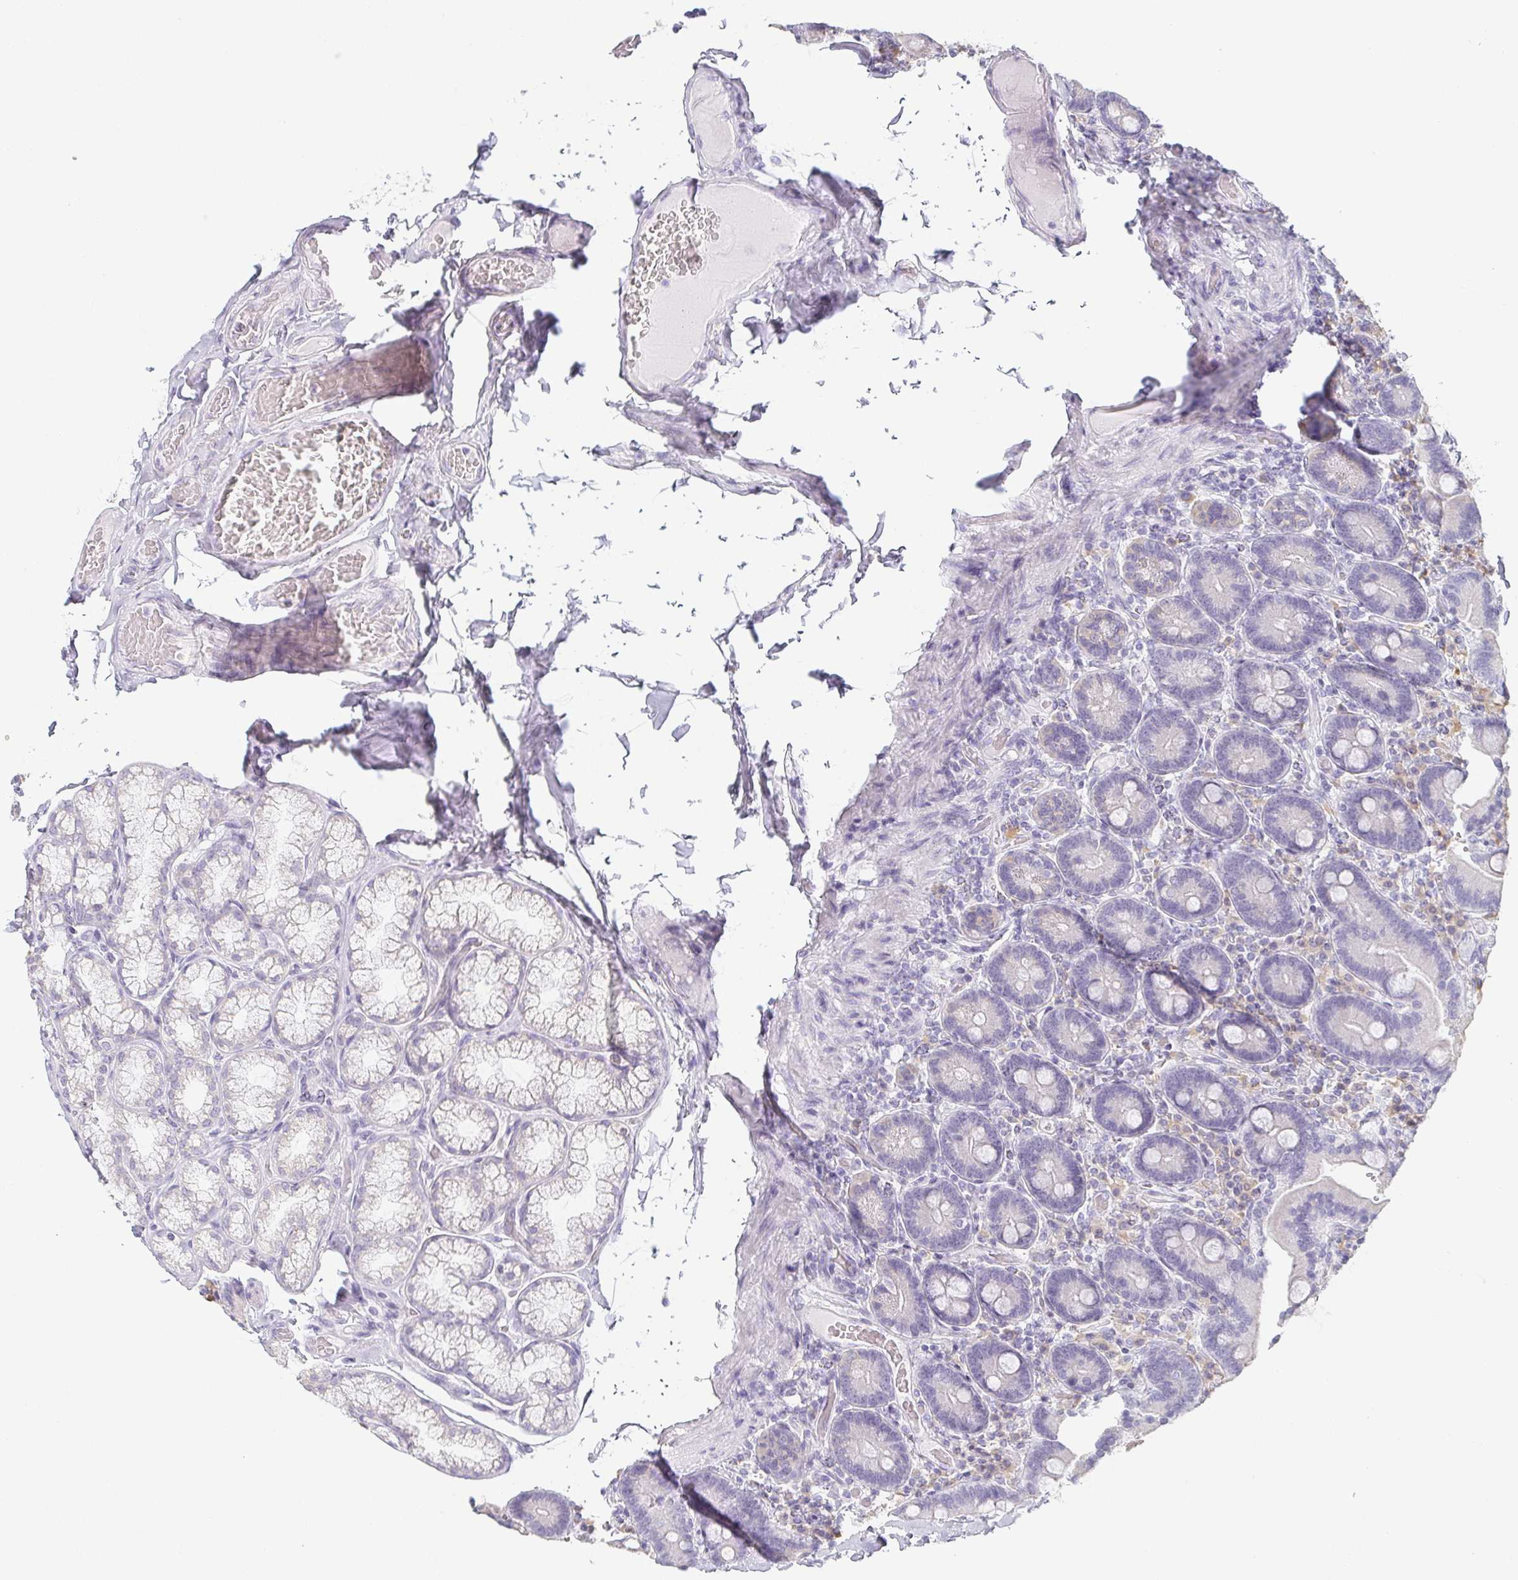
{"staining": {"intensity": "negative", "quantity": "none", "location": "none"}, "tissue": "duodenum", "cell_type": "Glandular cells", "image_type": "normal", "snomed": [{"axis": "morphology", "description": "Normal tissue, NOS"}, {"axis": "topography", "description": "Duodenum"}], "caption": "DAB immunohistochemical staining of benign duodenum exhibits no significant positivity in glandular cells.", "gene": "PRR27", "patient": {"sex": "female", "age": 62}}